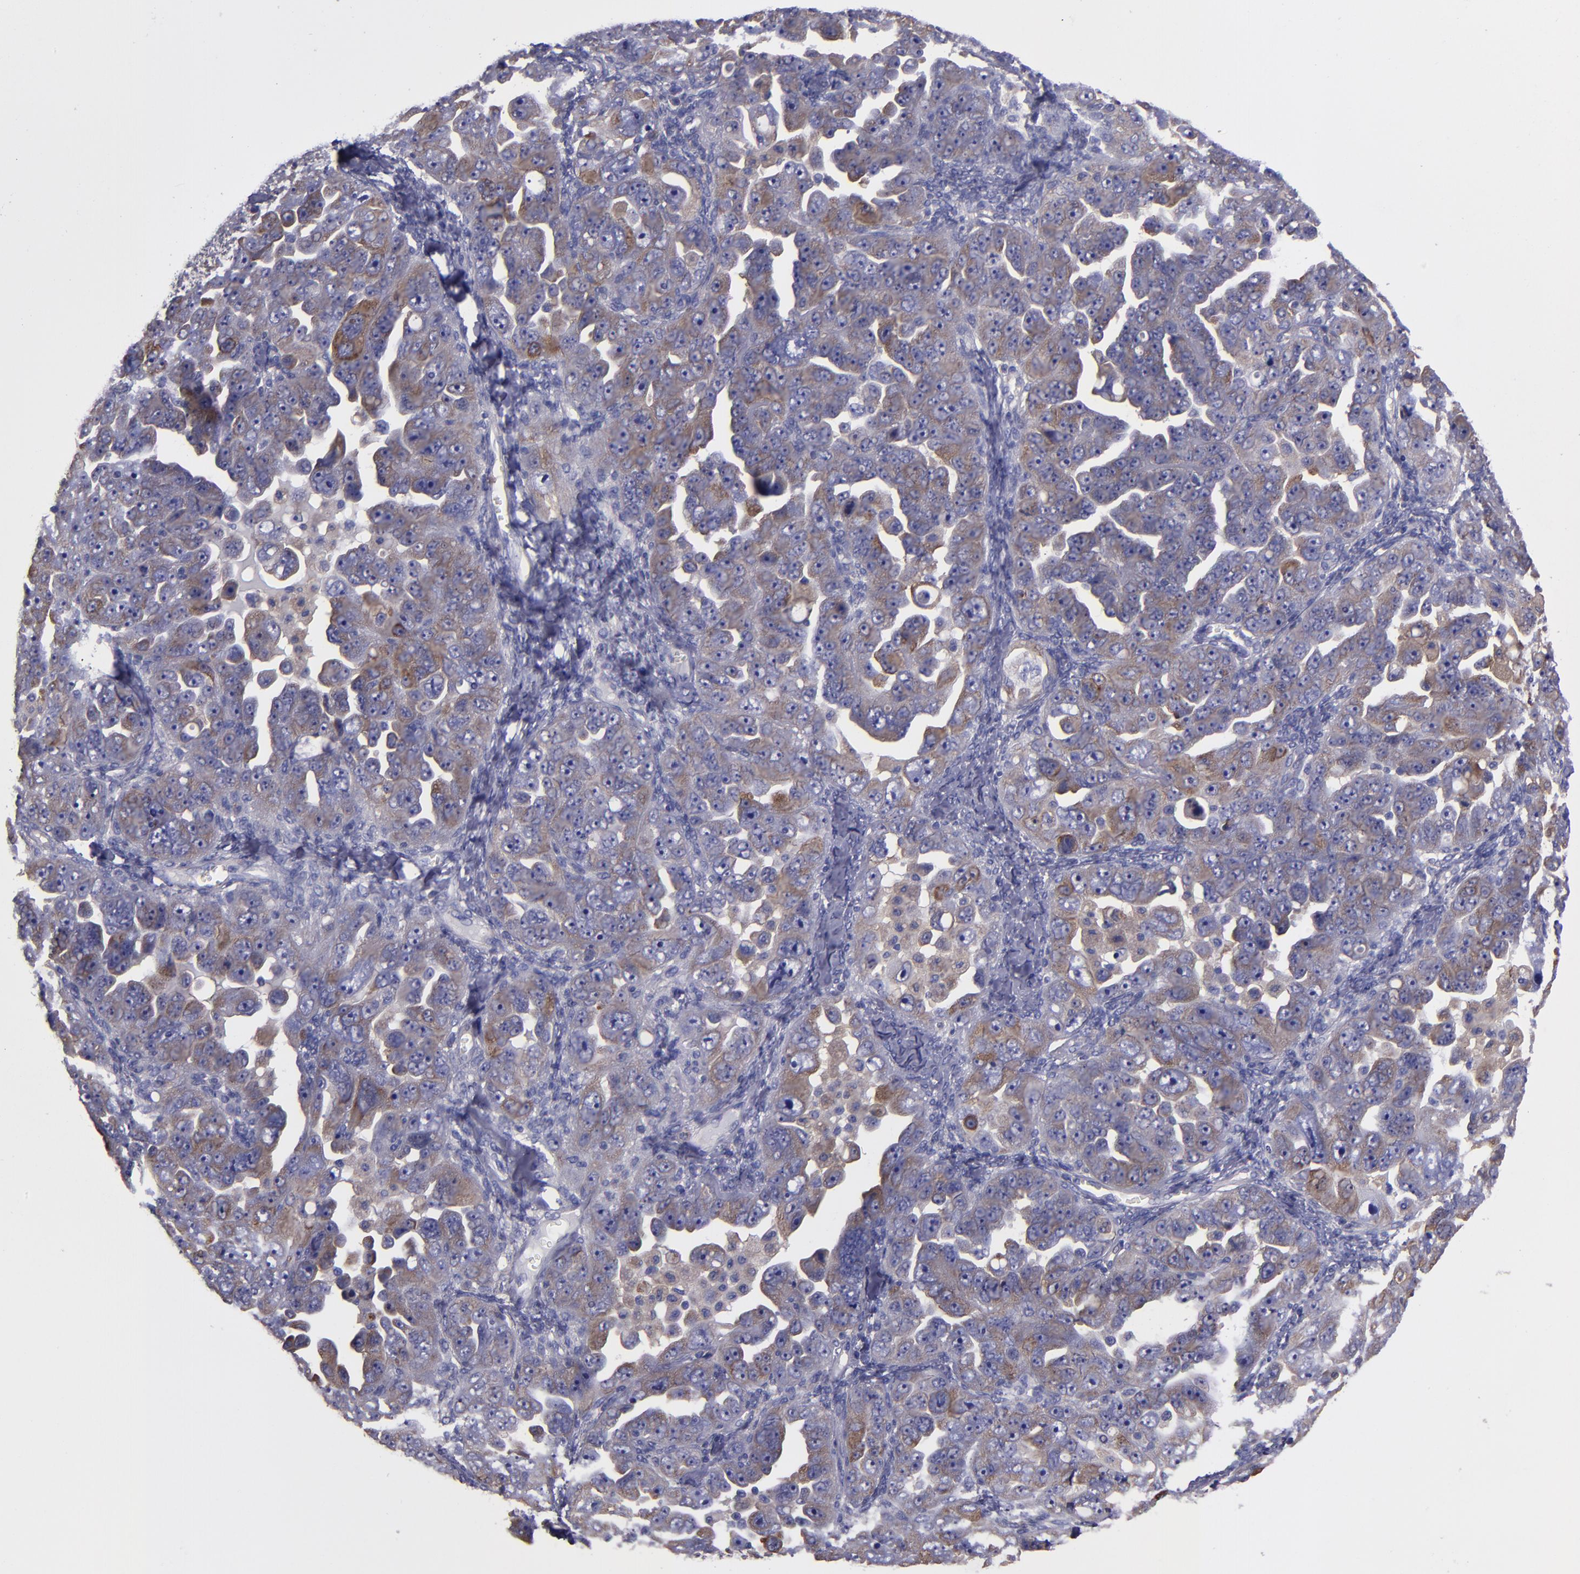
{"staining": {"intensity": "weak", "quantity": ">75%", "location": "cytoplasmic/membranous"}, "tissue": "ovarian cancer", "cell_type": "Tumor cells", "image_type": "cancer", "snomed": [{"axis": "morphology", "description": "Cystadenocarcinoma, serous, NOS"}, {"axis": "topography", "description": "Ovary"}], "caption": "Serous cystadenocarcinoma (ovarian) stained for a protein demonstrates weak cytoplasmic/membranous positivity in tumor cells. (Stains: DAB in brown, nuclei in blue, Microscopy: brightfield microscopy at high magnification).", "gene": "CARS1", "patient": {"sex": "female", "age": 66}}